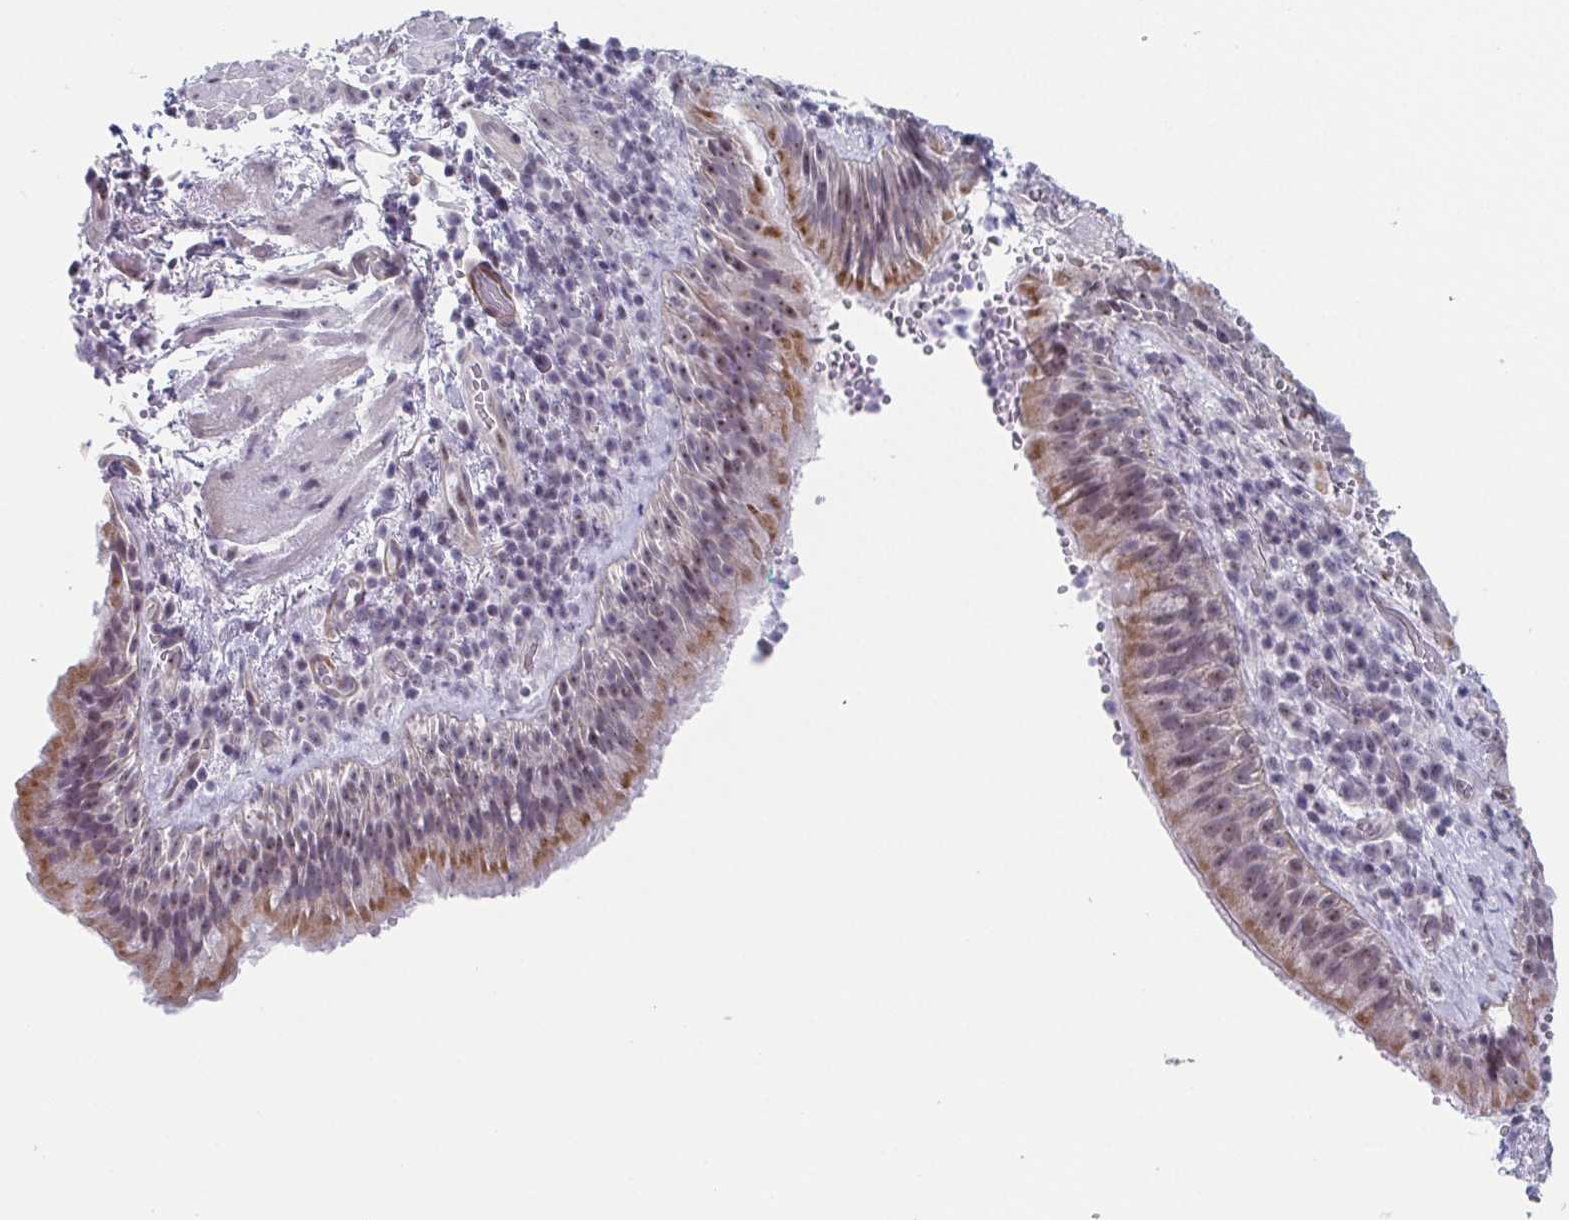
{"staining": {"intensity": "moderate", "quantity": "25%-75%", "location": "cytoplasmic/membranous,nuclear"}, "tissue": "bronchus", "cell_type": "Respiratory epithelial cells", "image_type": "normal", "snomed": [{"axis": "morphology", "description": "Normal tissue, NOS"}, {"axis": "topography", "description": "Lymph node"}, {"axis": "topography", "description": "Bronchus"}], "caption": "Immunohistochemistry (DAB) staining of benign human bronchus displays moderate cytoplasmic/membranous,nuclear protein staining in approximately 25%-75% of respiratory epithelial cells.", "gene": "EXOSC7", "patient": {"sex": "male", "age": 56}}